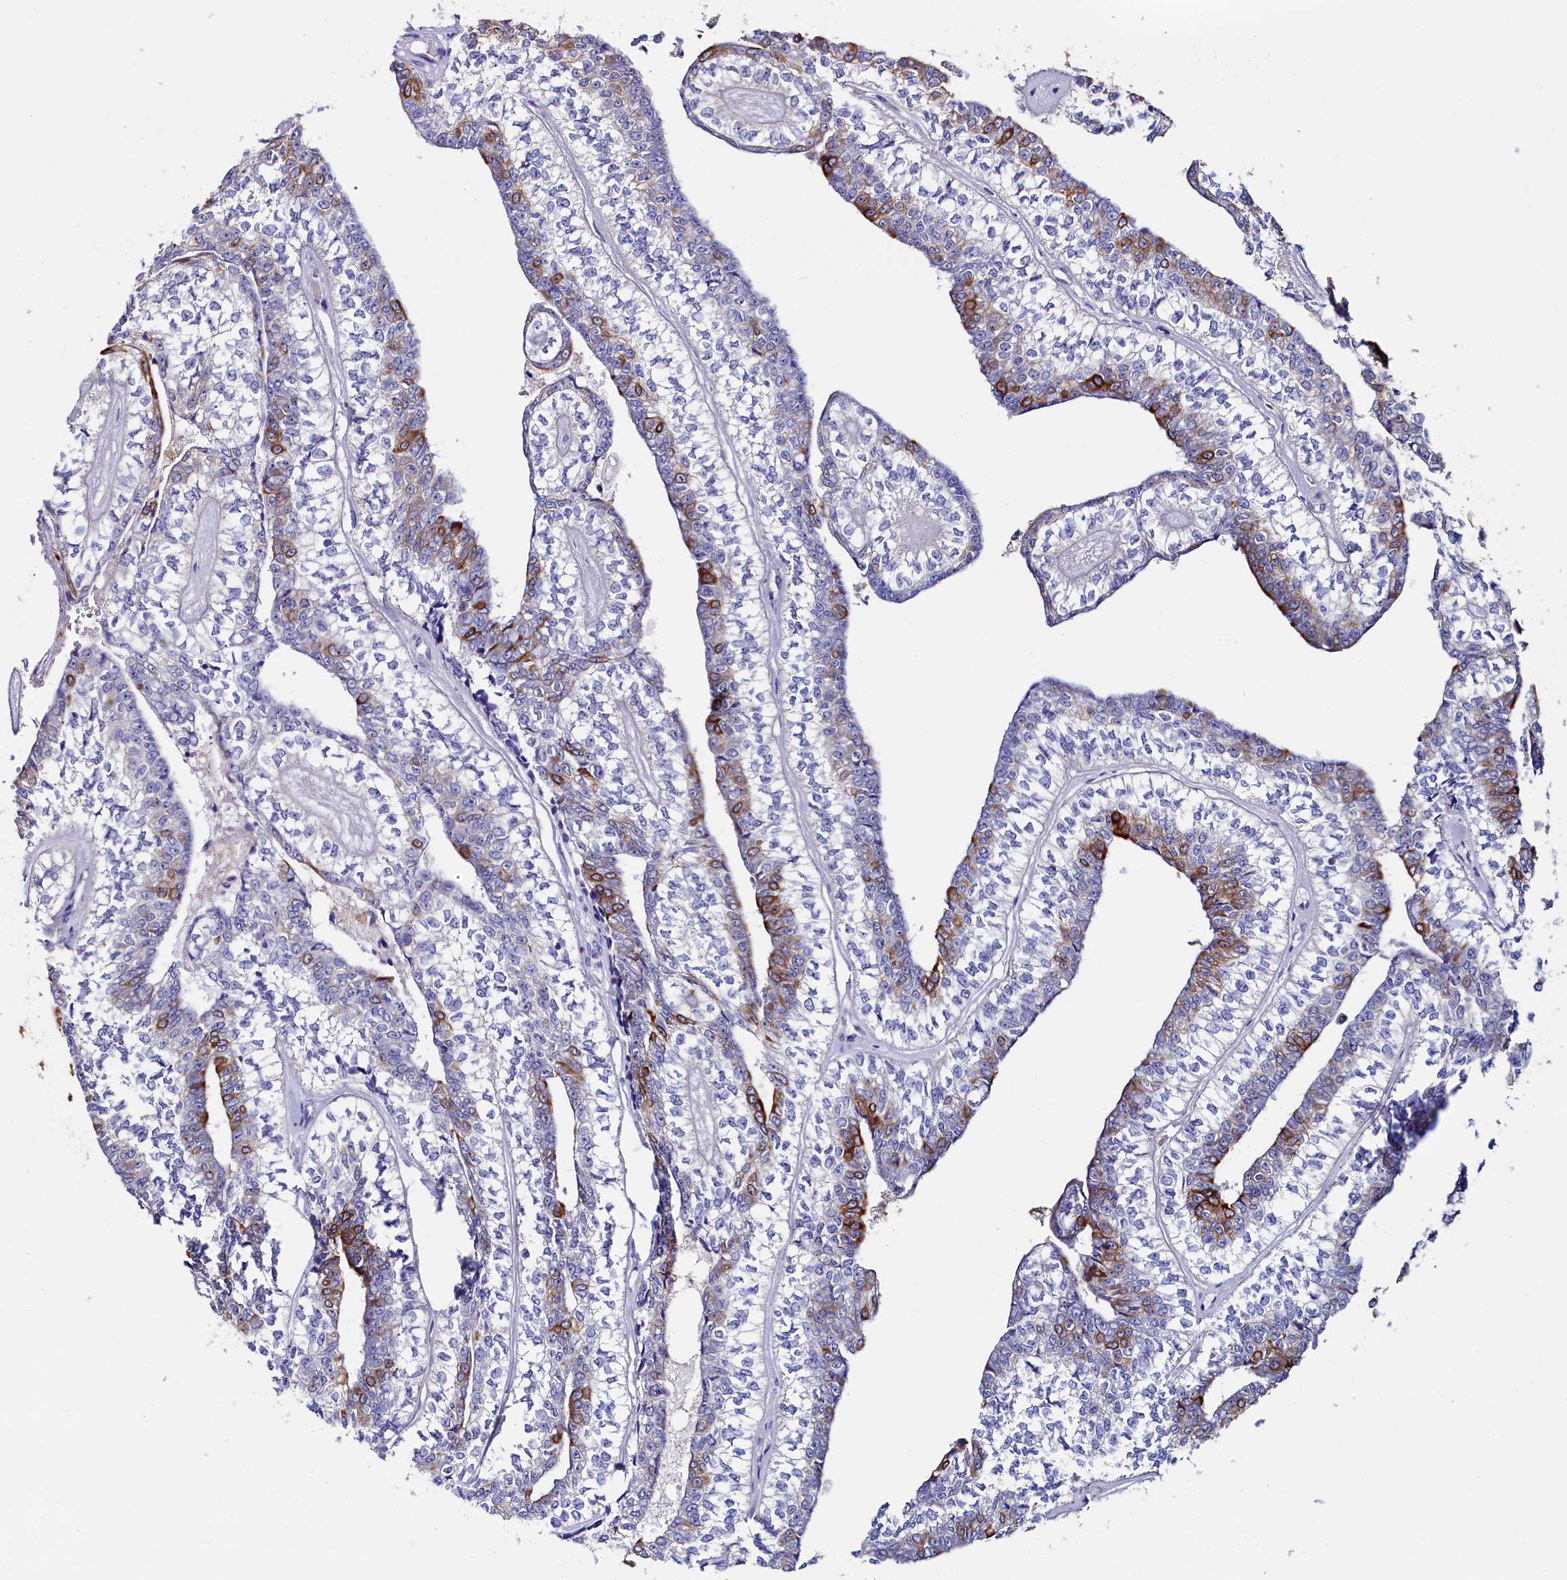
{"staining": {"intensity": "strong", "quantity": "<25%", "location": "cytoplasmic/membranous"}, "tissue": "head and neck cancer", "cell_type": "Tumor cells", "image_type": "cancer", "snomed": [{"axis": "morphology", "description": "Adenocarcinoma, NOS"}, {"axis": "topography", "description": "Head-Neck"}], "caption": "This is a photomicrograph of IHC staining of head and neck cancer (adenocarcinoma), which shows strong expression in the cytoplasmic/membranous of tumor cells.", "gene": "ASTE1", "patient": {"sex": "female", "age": 73}}